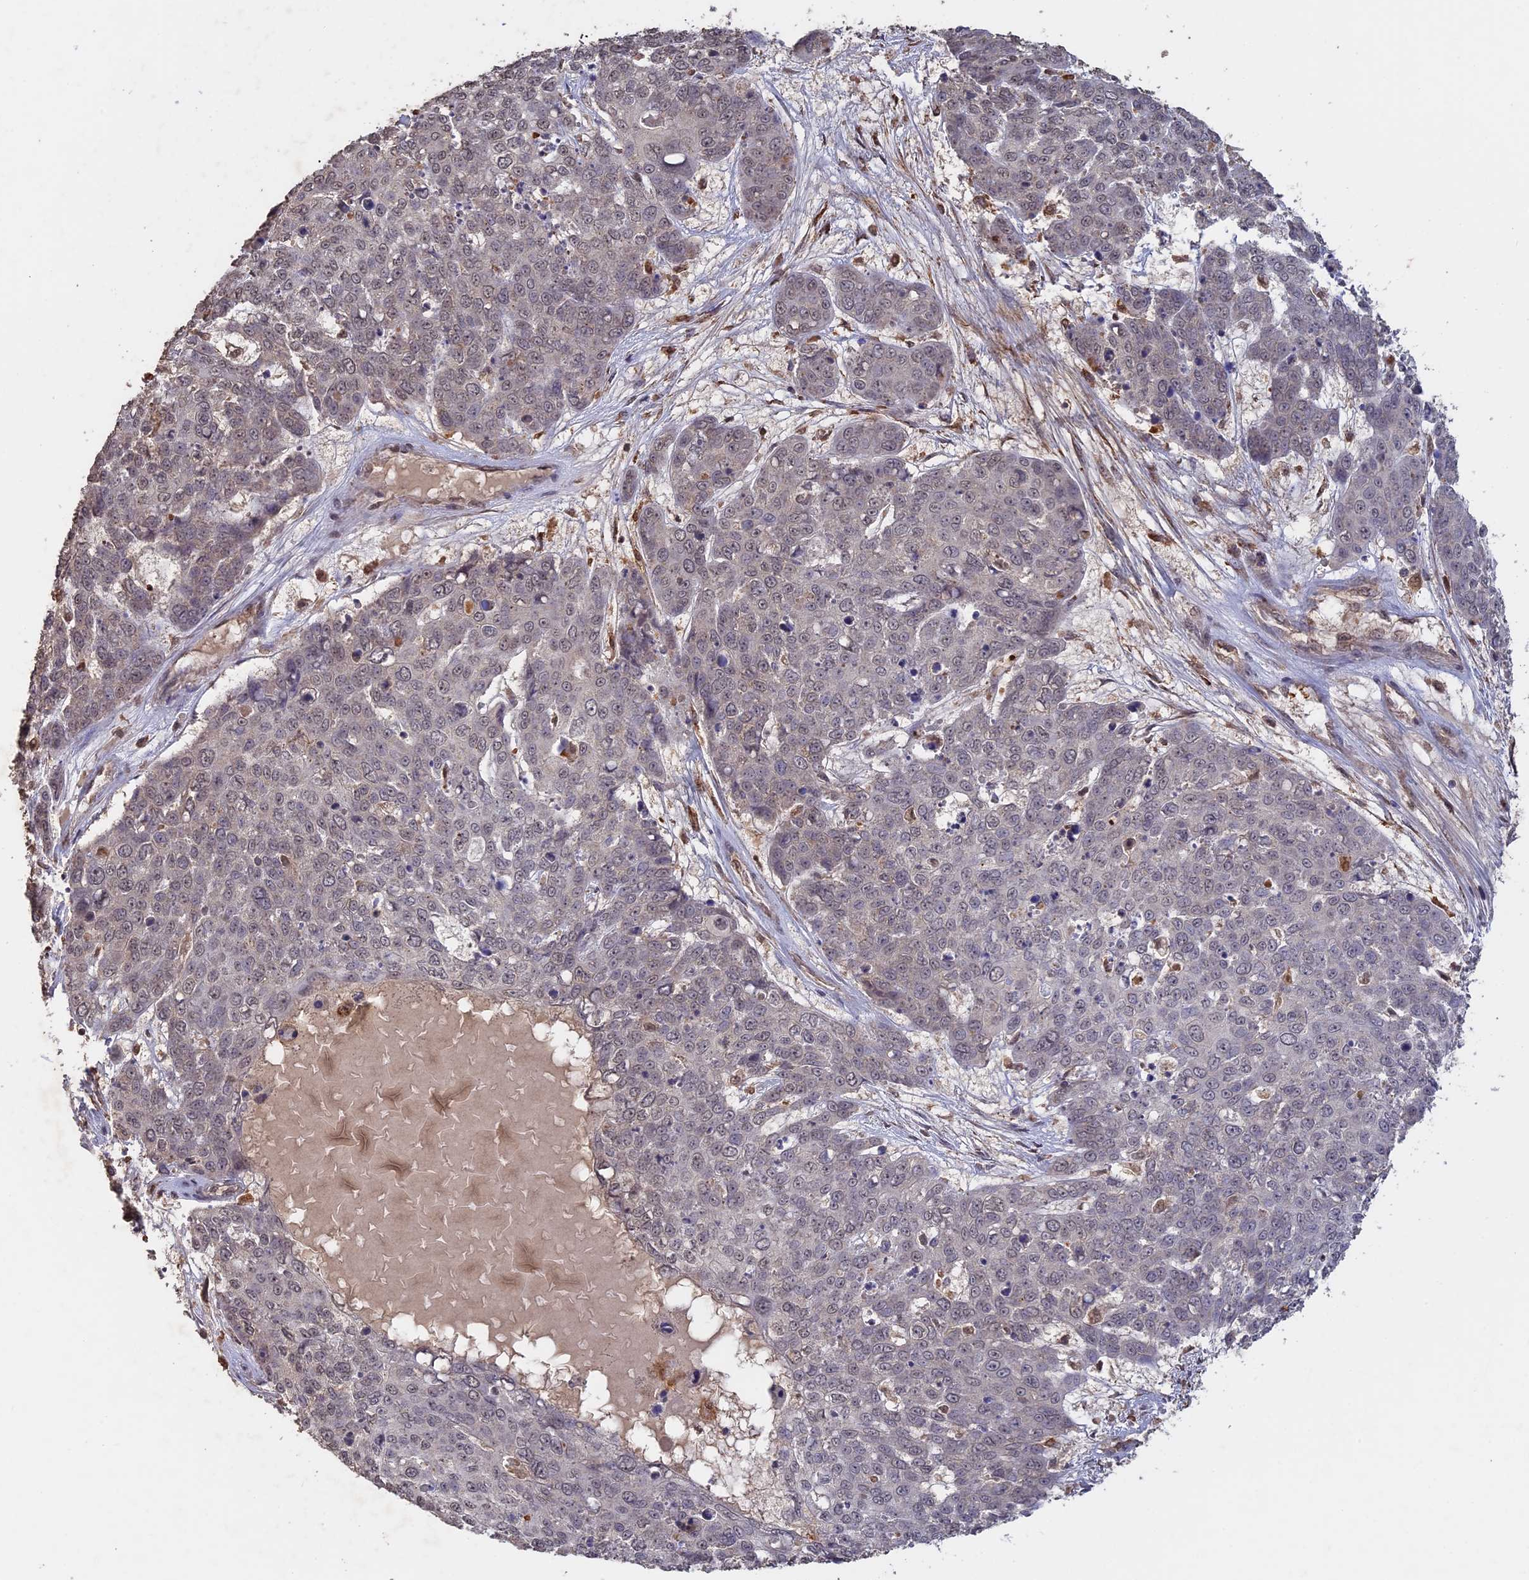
{"staining": {"intensity": "weak", "quantity": "<25%", "location": "nuclear"}, "tissue": "skin cancer", "cell_type": "Tumor cells", "image_type": "cancer", "snomed": [{"axis": "morphology", "description": "Squamous cell carcinoma, NOS"}, {"axis": "topography", "description": "Skin"}], "caption": "IHC micrograph of neoplastic tissue: skin squamous cell carcinoma stained with DAB (3,3'-diaminobenzidine) exhibits no significant protein expression in tumor cells.", "gene": "FAM210B", "patient": {"sex": "male", "age": 71}}